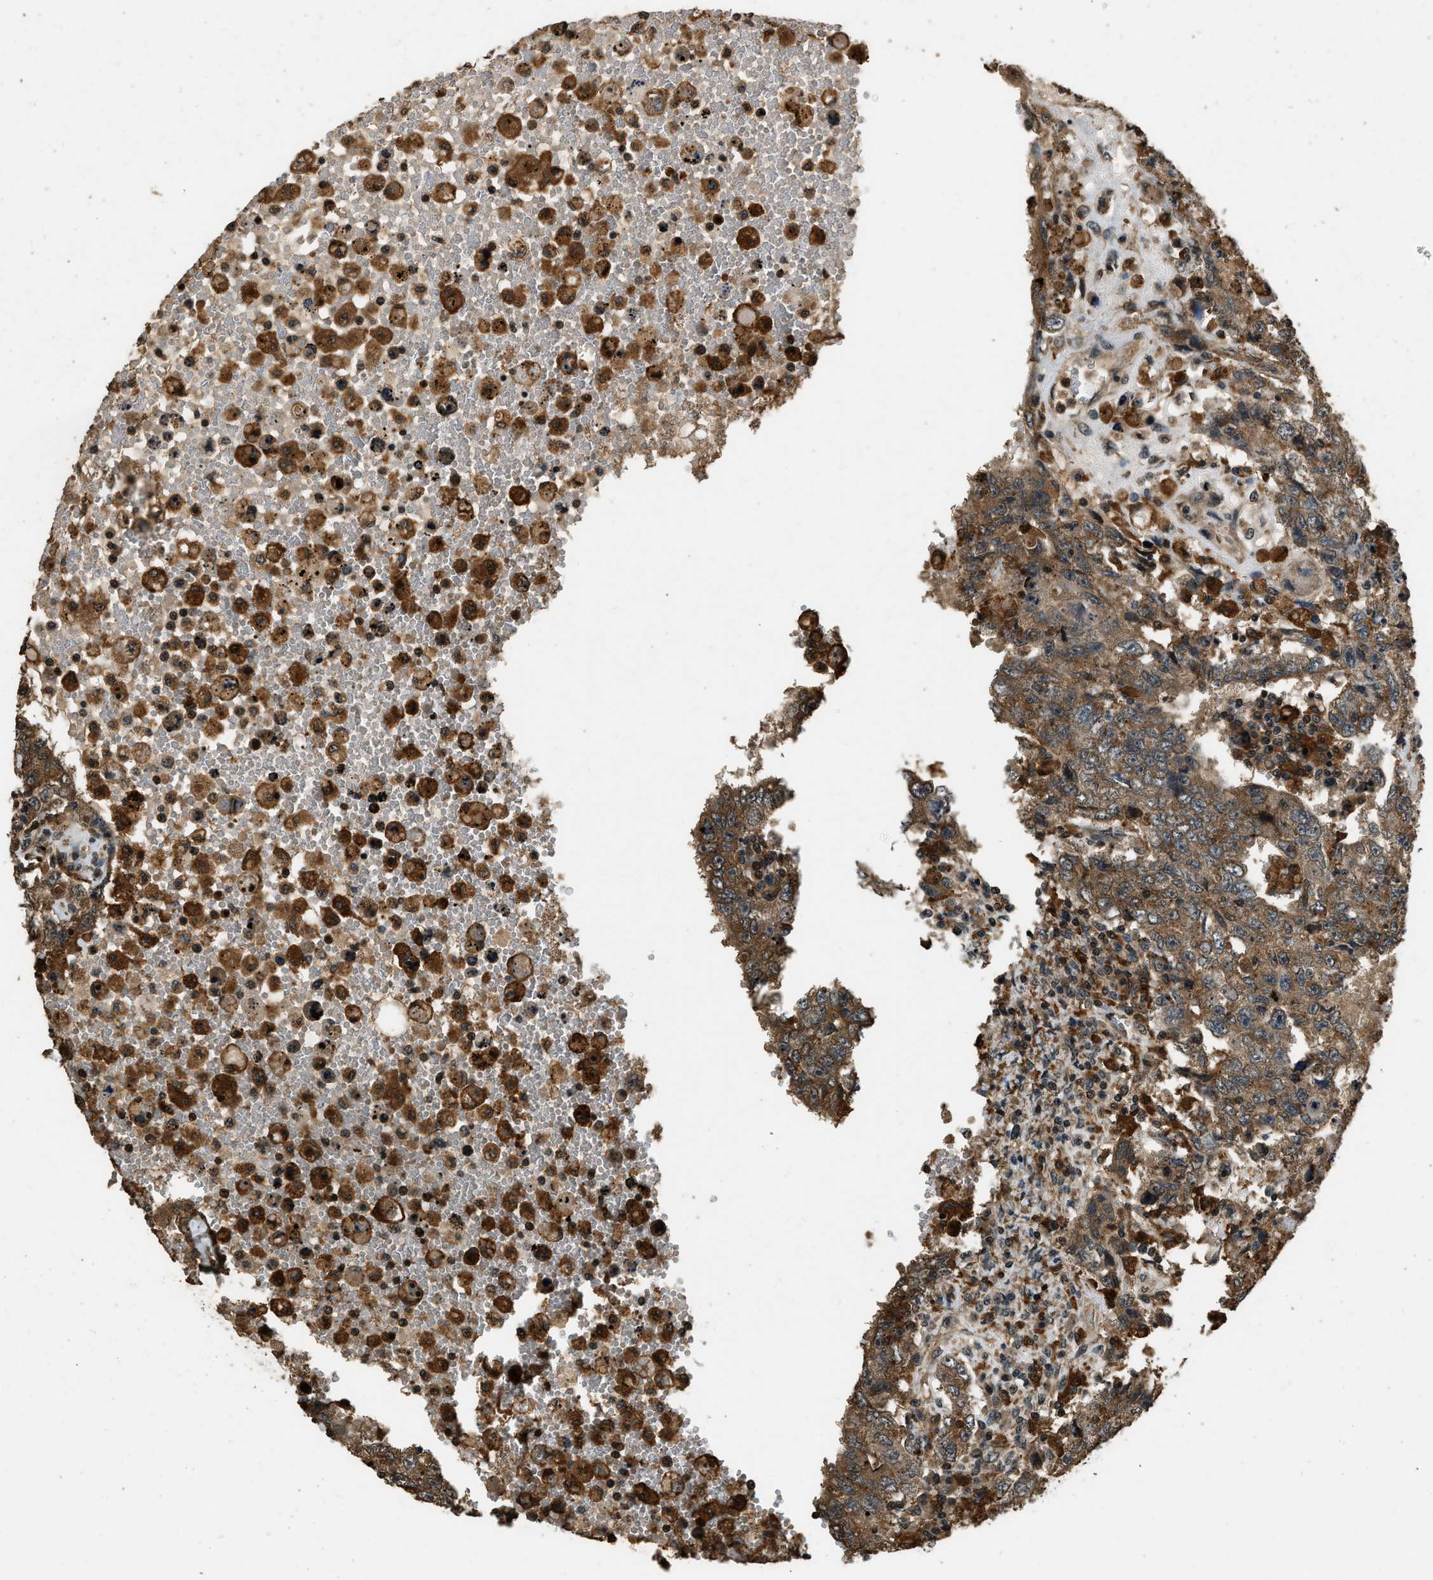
{"staining": {"intensity": "weak", "quantity": ">75%", "location": "cytoplasmic/membranous"}, "tissue": "testis cancer", "cell_type": "Tumor cells", "image_type": "cancer", "snomed": [{"axis": "morphology", "description": "Carcinoma, Embryonal, NOS"}, {"axis": "topography", "description": "Testis"}], "caption": "Immunohistochemistry (IHC) photomicrograph of neoplastic tissue: human testis embryonal carcinoma stained using IHC exhibits low levels of weak protein expression localized specifically in the cytoplasmic/membranous of tumor cells, appearing as a cytoplasmic/membranous brown color.", "gene": "RAP2A", "patient": {"sex": "male", "age": 26}}